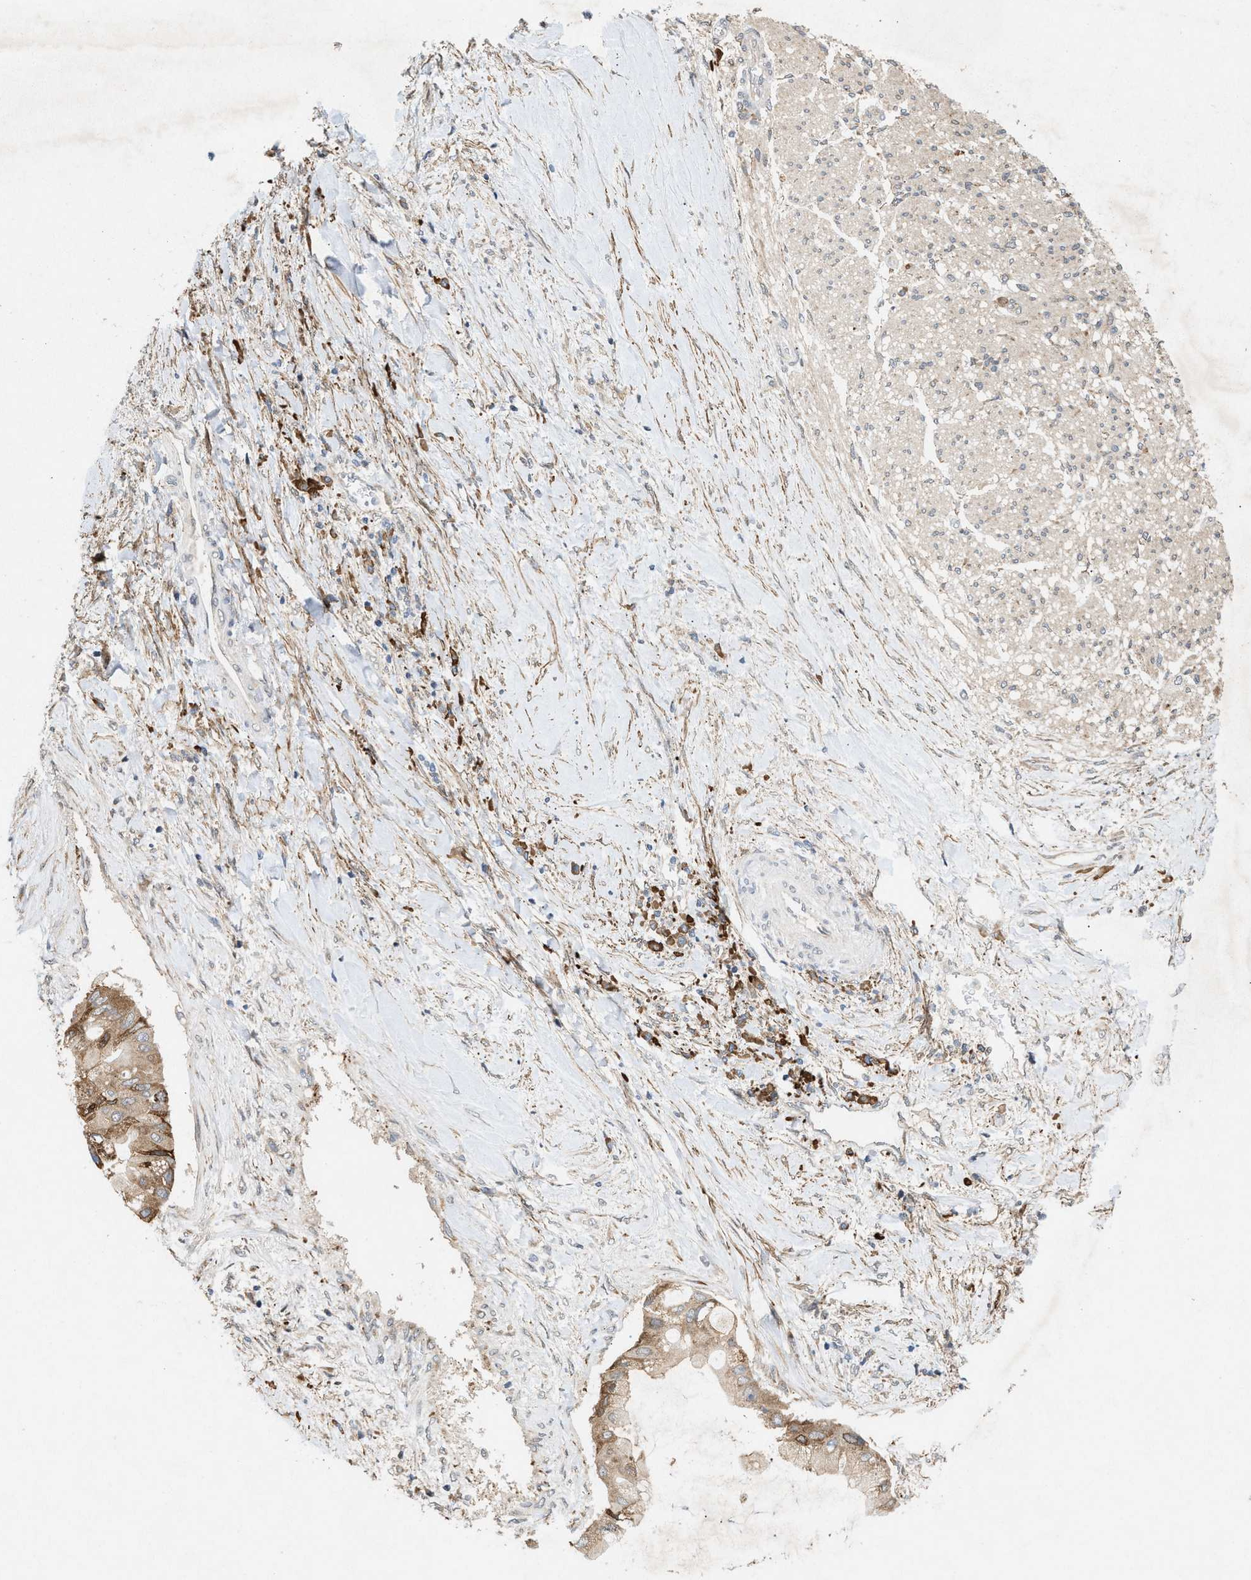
{"staining": {"intensity": "moderate", "quantity": ">75%", "location": "cytoplasmic/membranous"}, "tissue": "liver cancer", "cell_type": "Tumor cells", "image_type": "cancer", "snomed": [{"axis": "morphology", "description": "Cholangiocarcinoma"}, {"axis": "topography", "description": "Liver"}], "caption": "Protein staining displays moderate cytoplasmic/membranous expression in approximately >75% of tumor cells in liver cancer (cholangiocarcinoma).", "gene": "MFSD6", "patient": {"sex": "male", "age": 50}}